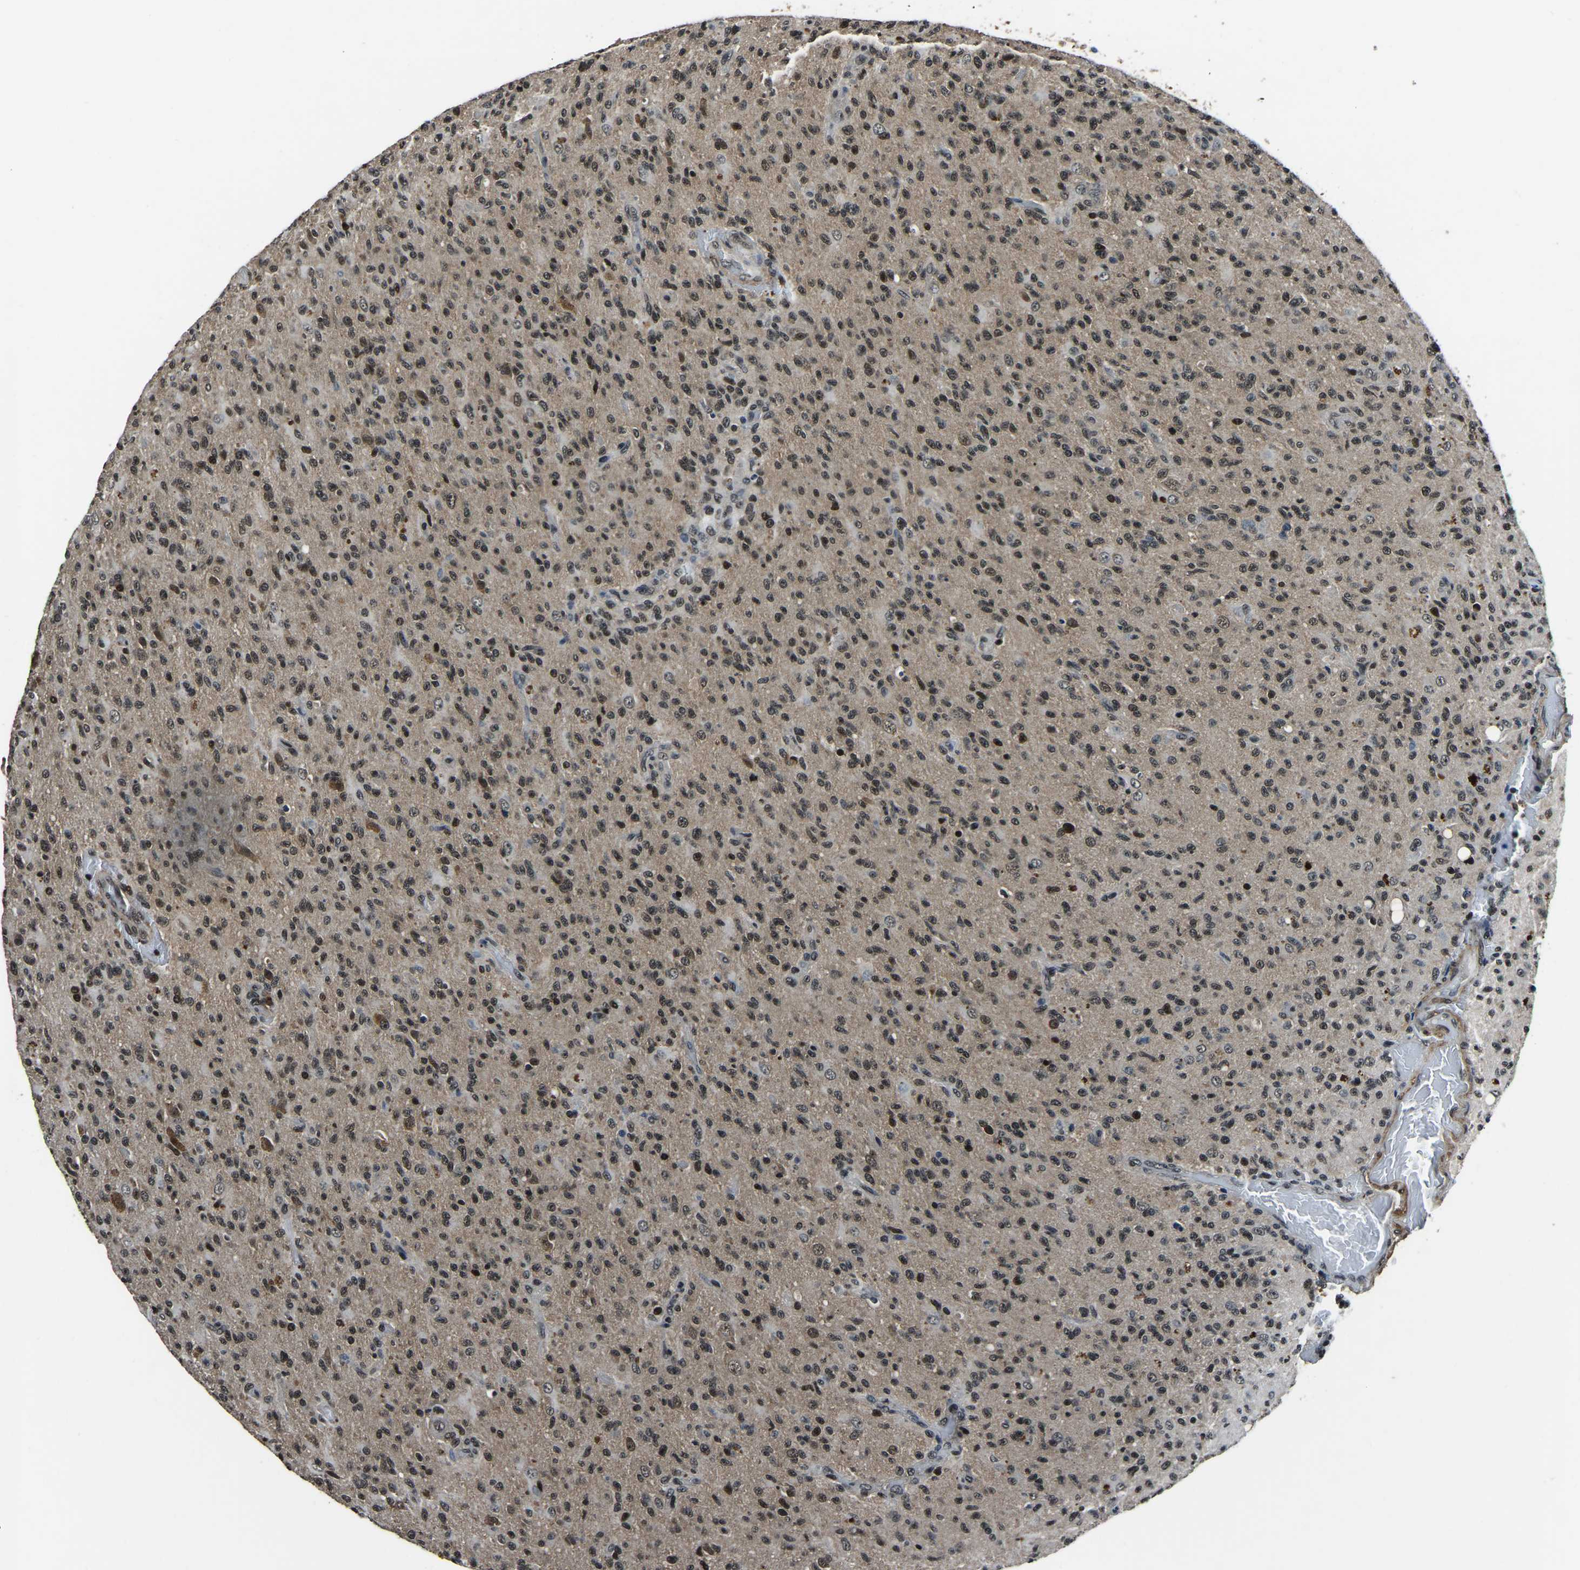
{"staining": {"intensity": "weak", "quantity": ">75%", "location": "nuclear"}, "tissue": "glioma", "cell_type": "Tumor cells", "image_type": "cancer", "snomed": [{"axis": "morphology", "description": "Glioma, malignant, High grade"}, {"axis": "topography", "description": "Brain"}], "caption": "Immunohistochemical staining of glioma reveals weak nuclear protein staining in about >75% of tumor cells.", "gene": "ANKIB1", "patient": {"sex": "male", "age": 71}}